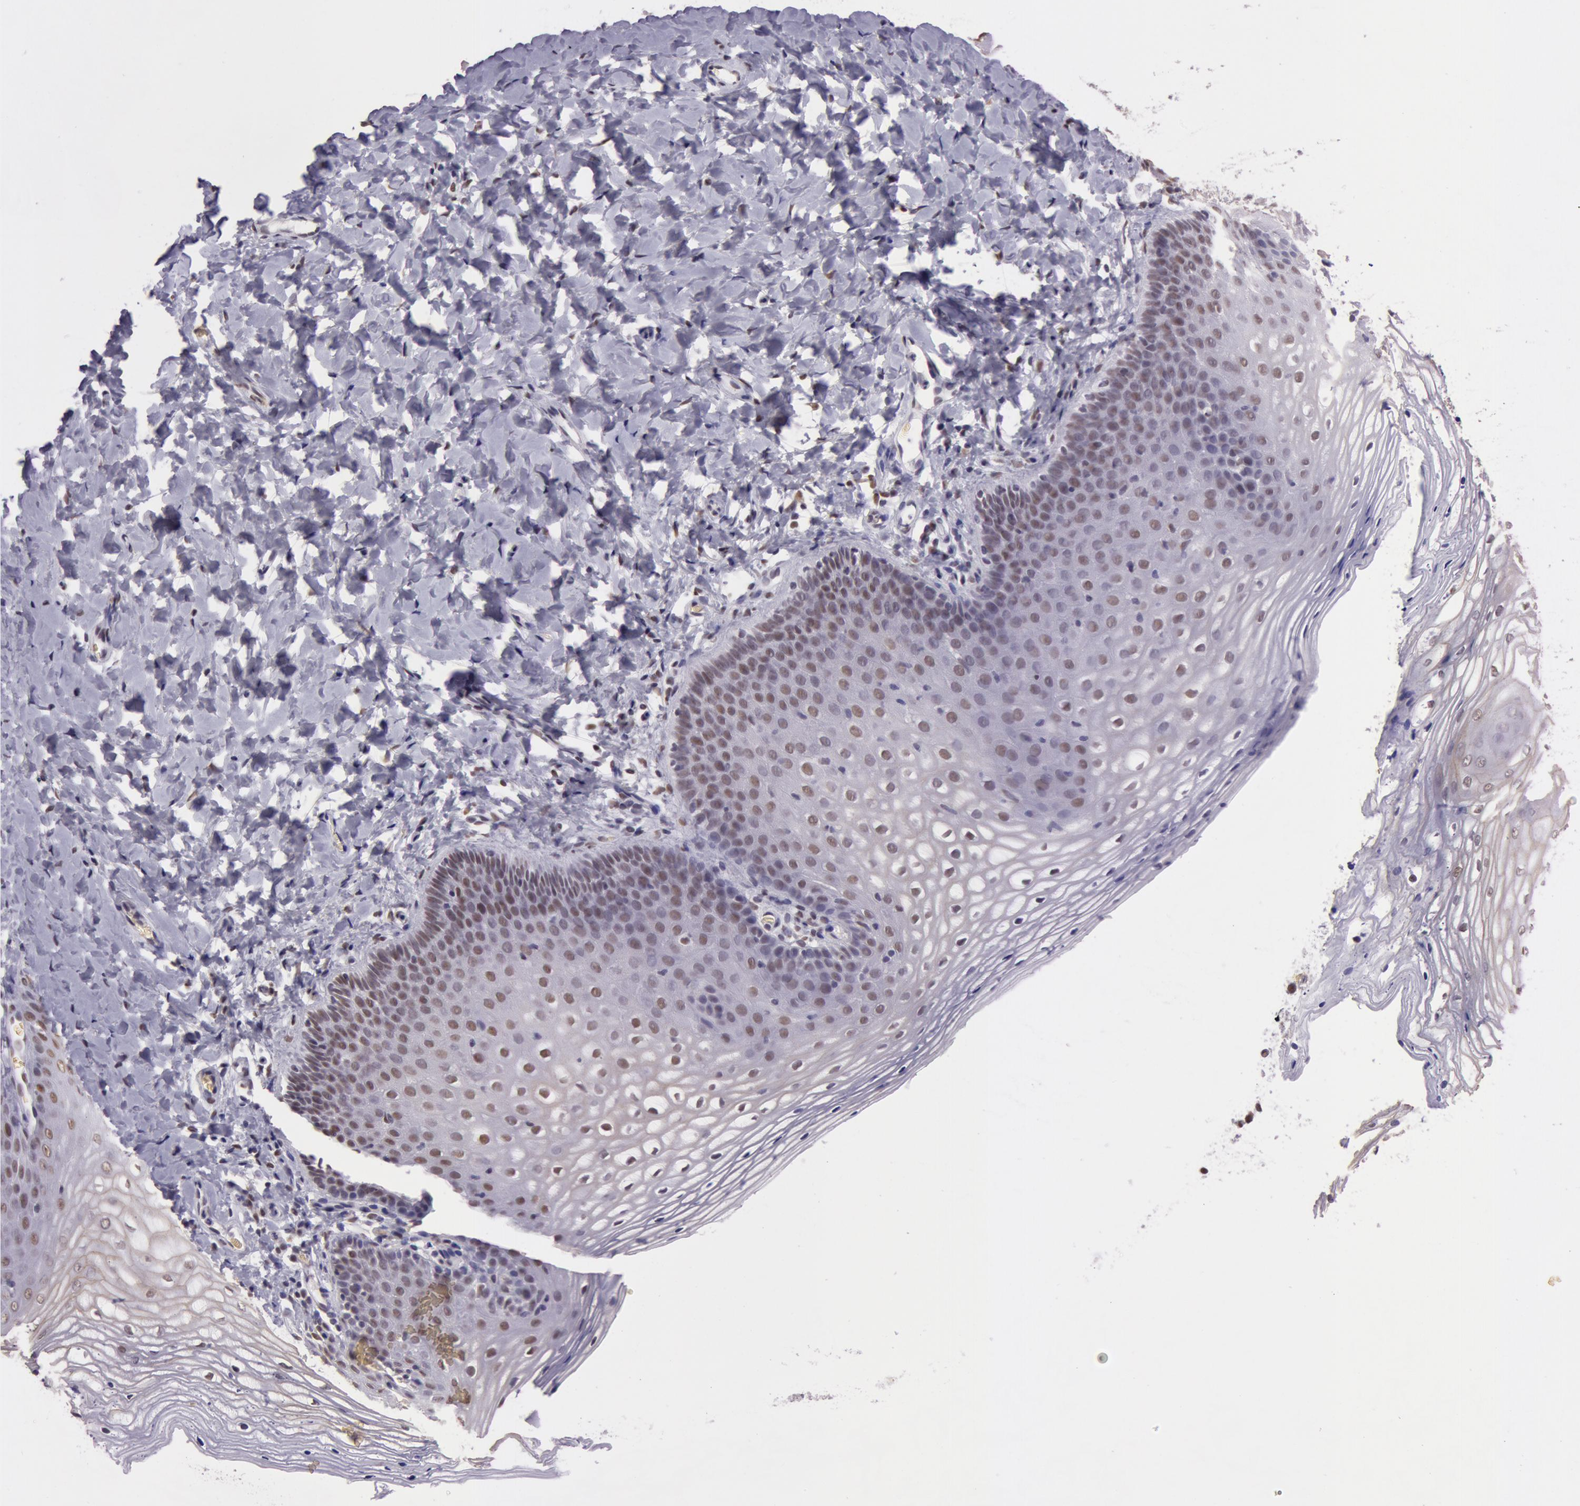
{"staining": {"intensity": "weak", "quantity": "25%-75%", "location": "nuclear"}, "tissue": "vagina", "cell_type": "Squamous epithelial cells", "image_type": "normal", "snomed": [{"axis": "morphology", "description": "Normal tissue, NOS"}, {"axis": "topography", "description": "Vagina"}], "caption": "This histopathology image reveals immunohistochemistry (IHC) staining of unremarkable human vagina, with low weak nuclear expression in about 25%-75% of squamous epithelial cells.", "gene": "NBN", "patient": {"sex": "female", "age": 55}}